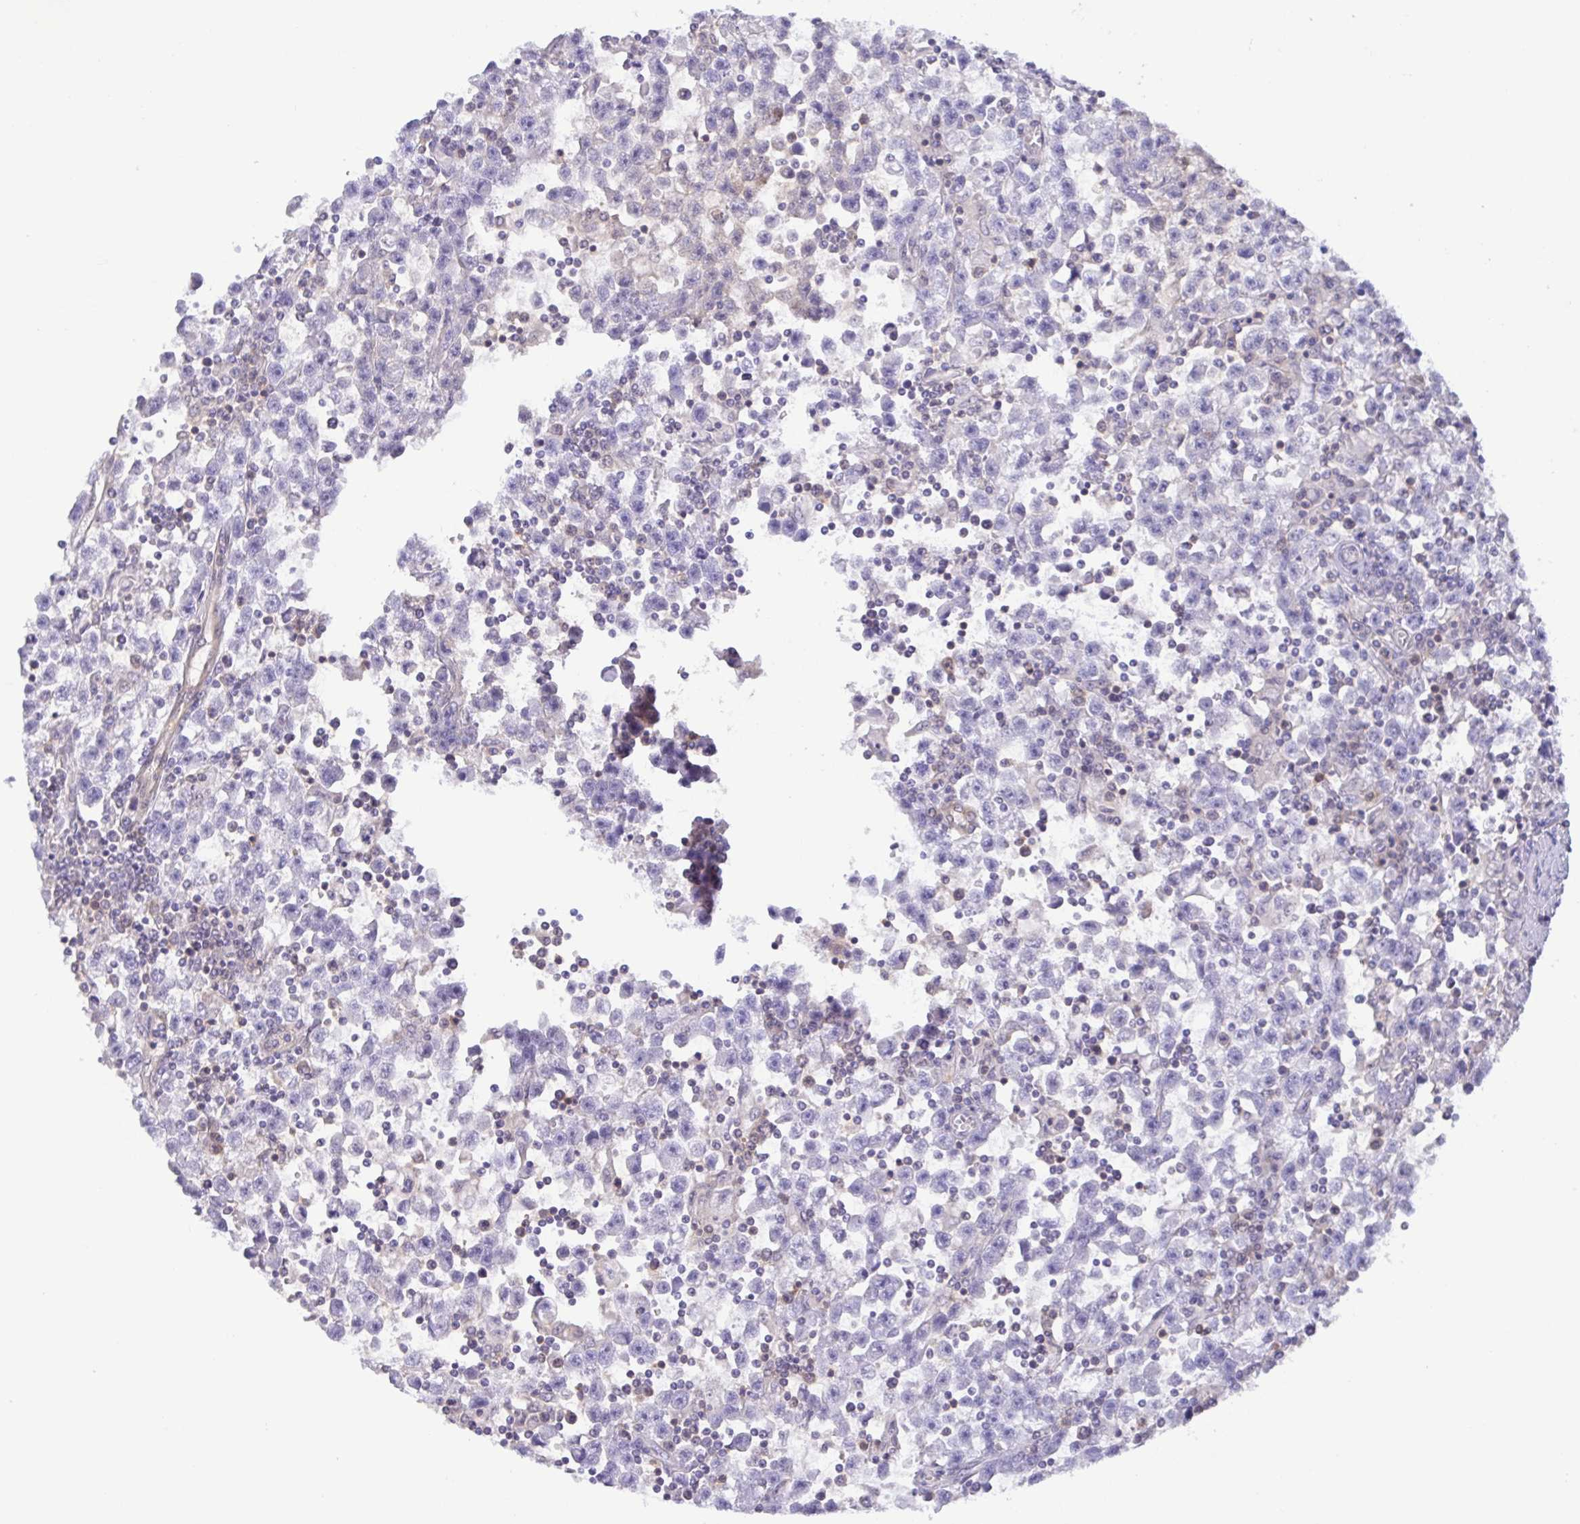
{"staining": {"intensity": "negative", "quantity": "none", "location": "none"}, "tissue": "testis cancer", "cell_type": "Tumor cells", "image_type": "cancer", "snomed": [{"axis": "morphology", "description": "Seminoma, NOS"}, {"axis": "topography", "description": "Testis"}], "caption": "Seminoma (testis) stained for a protein using IHC reveals no expression tumor cells.", "gene": "LDHC", "patient": {"sex": "male", "age": 31}}